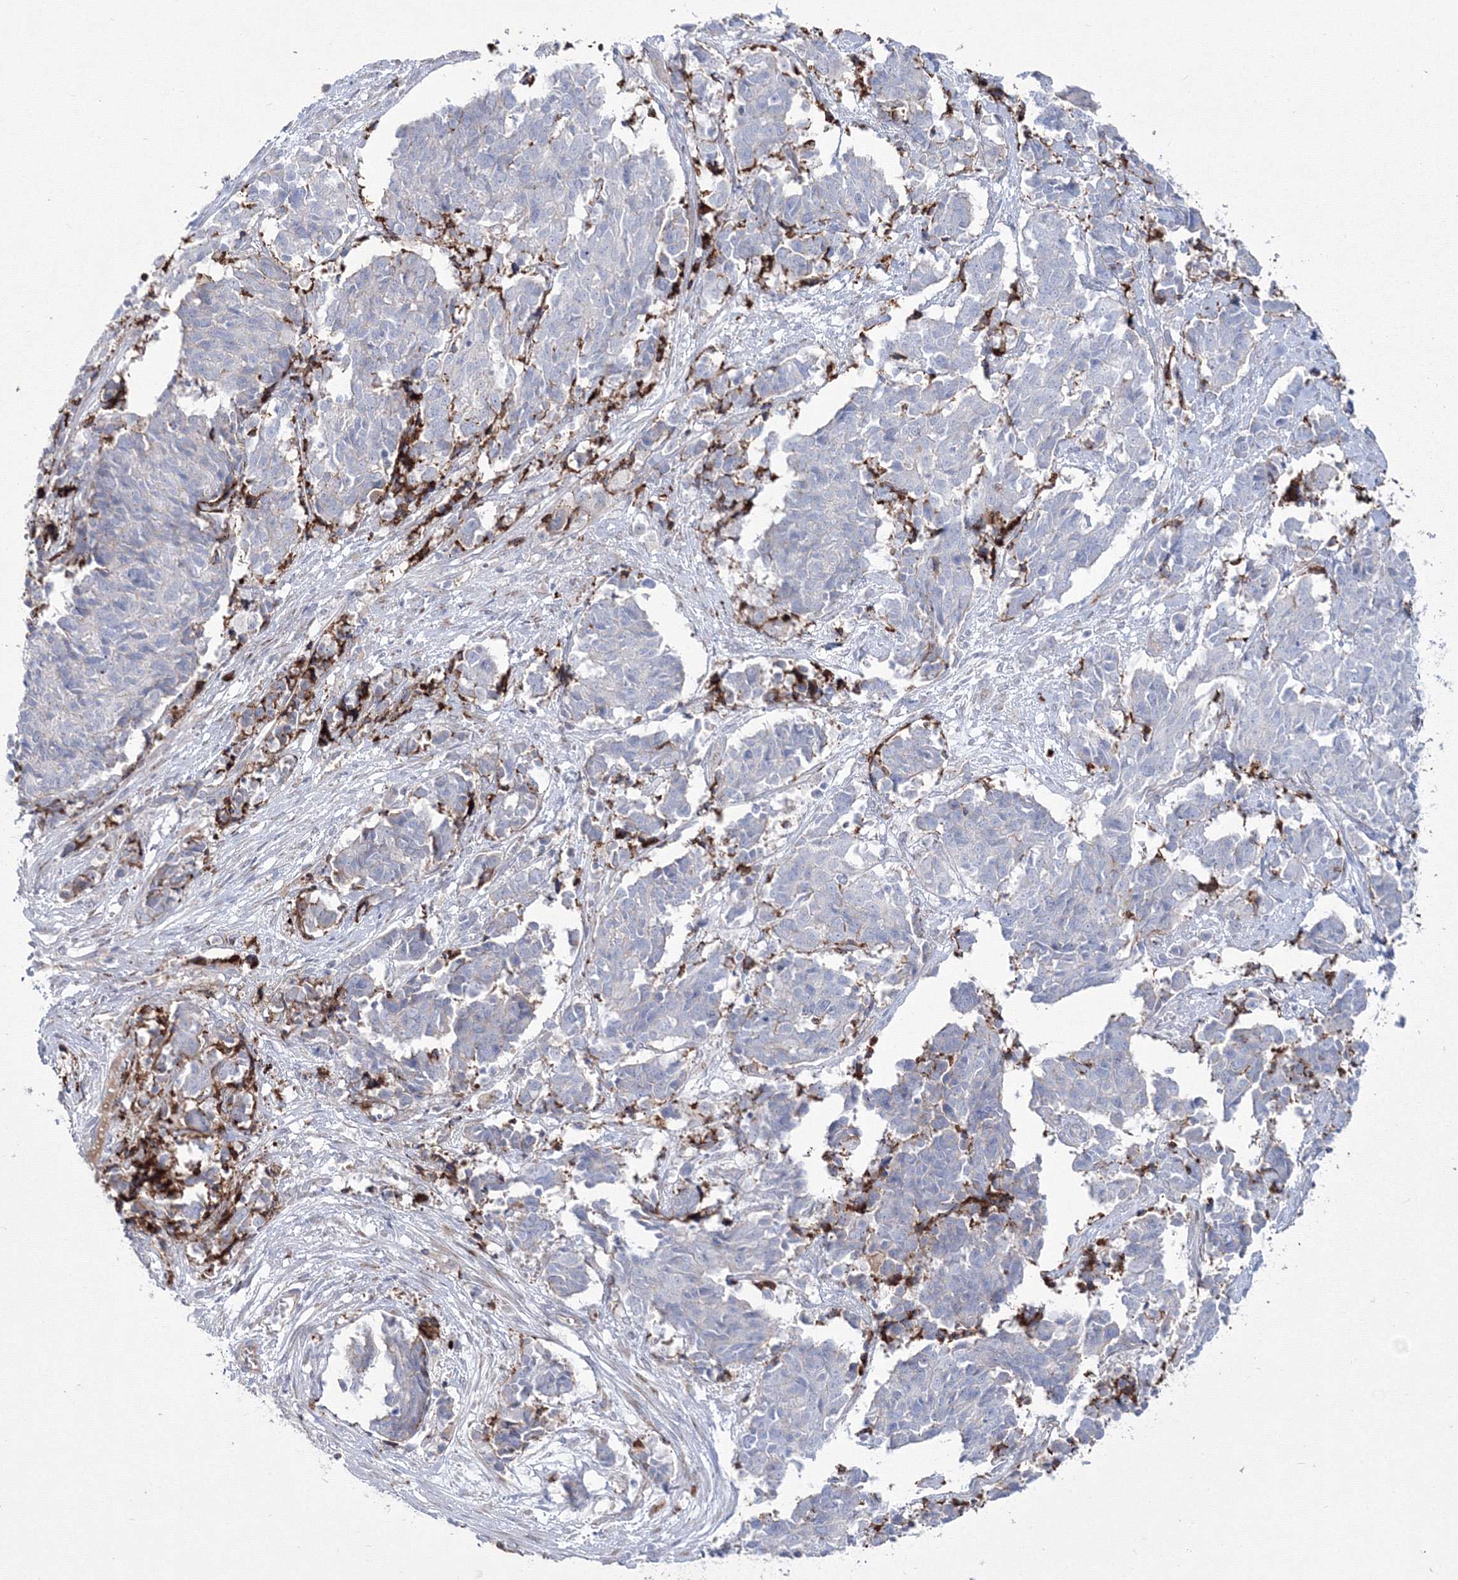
{"staining": {"intensity": "negative", "quantity": "none", "location": "none"}, "tissue": "cervical cancer", "cell_type": "Tumor cells", "image_type": "cancer", "snomed": [{"axis": "morphology", "description": "Normal tissue, NOS"}, {"axis": "morphology", "description": "Squamous cell carcinoma, NOS"}, {"axis": "topography", "description": "Cervix"}], "caption": "A histopathology image of human cervical squamous cell carcinoma is negative for staining in tumor cells.", "gene": "HYAL2", "patient": {"sex": "female", "age": 35}}